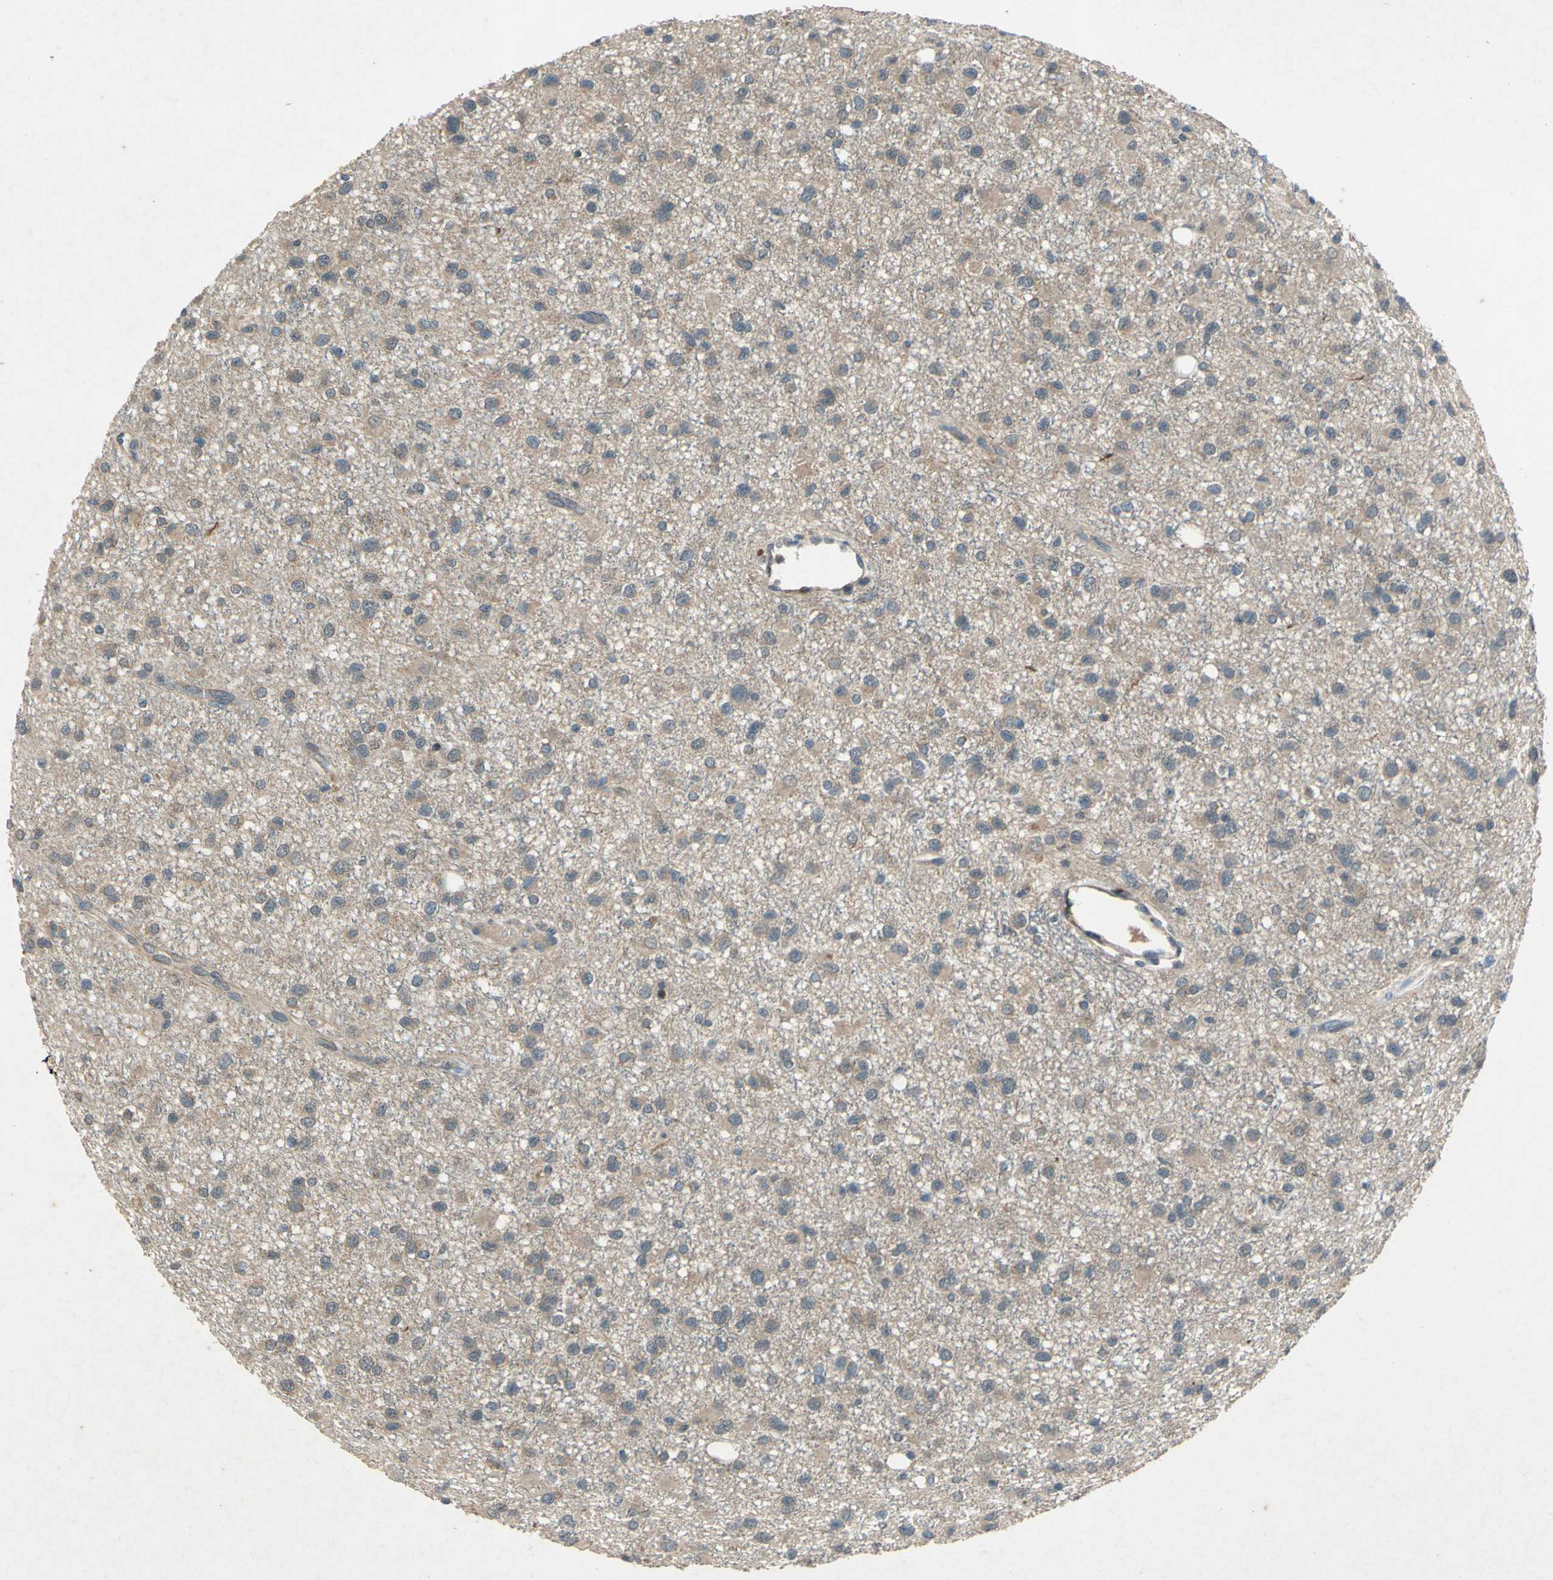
{"staining": {"intensity": "weak", "quantity": ">75%", "location": "cytoplasmic/membranous"}, "tissue": "glioma", "cell_type": "Tumor cells", "image_type": "cancer", "snomed": [{"axis": "morphology", "description": "Glioma, malignant, Low grade"}, {"axis": "topography", "description": "Brain"}], "caption": "The photomicrograph reveals immunohistochemical staining of glioma. There is weak cytoplasmic/membranous staining is seen in approximately >75% of tumor cells.", "gene": "EMCN", "patient": {"sex": "male", "age": 42}}